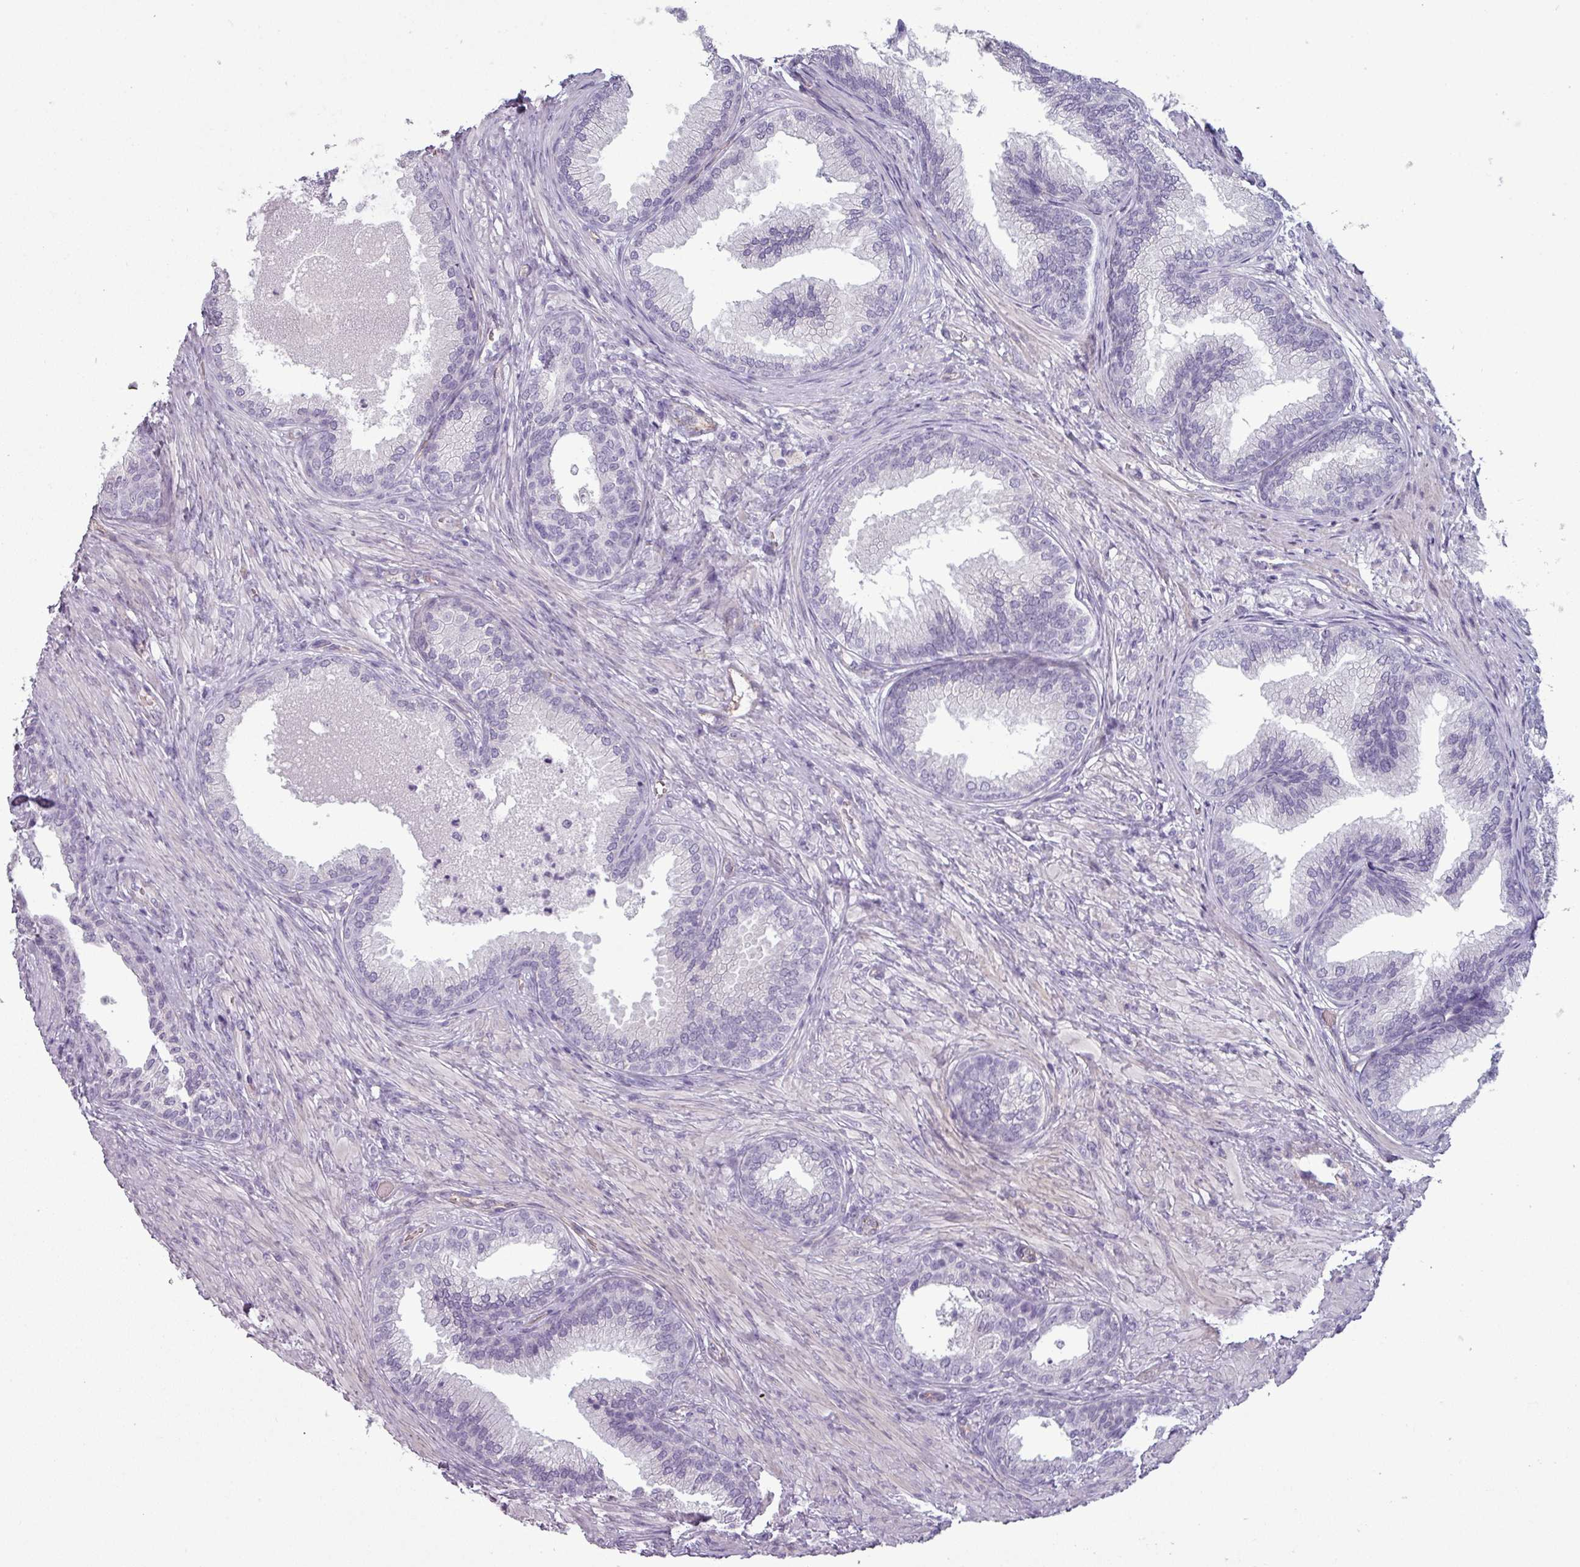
{"staining": {"intensity": "negative", "quantity": "none", "location": "none"}, "tissue": "prostate", "cell_type": "Glandular cells", "image_type": "normal", "snomed": [{"axis": "morphology", "description": "Normal tissue, NOS"}, {"axis": "topography", "description": "Prostate"}], "caption": "Normal prostate was stained to show a protein in brown. There is no significant expression in glandular cells.", "gene": "AREL1", "patient": {"sex": "male", "age": 76}}